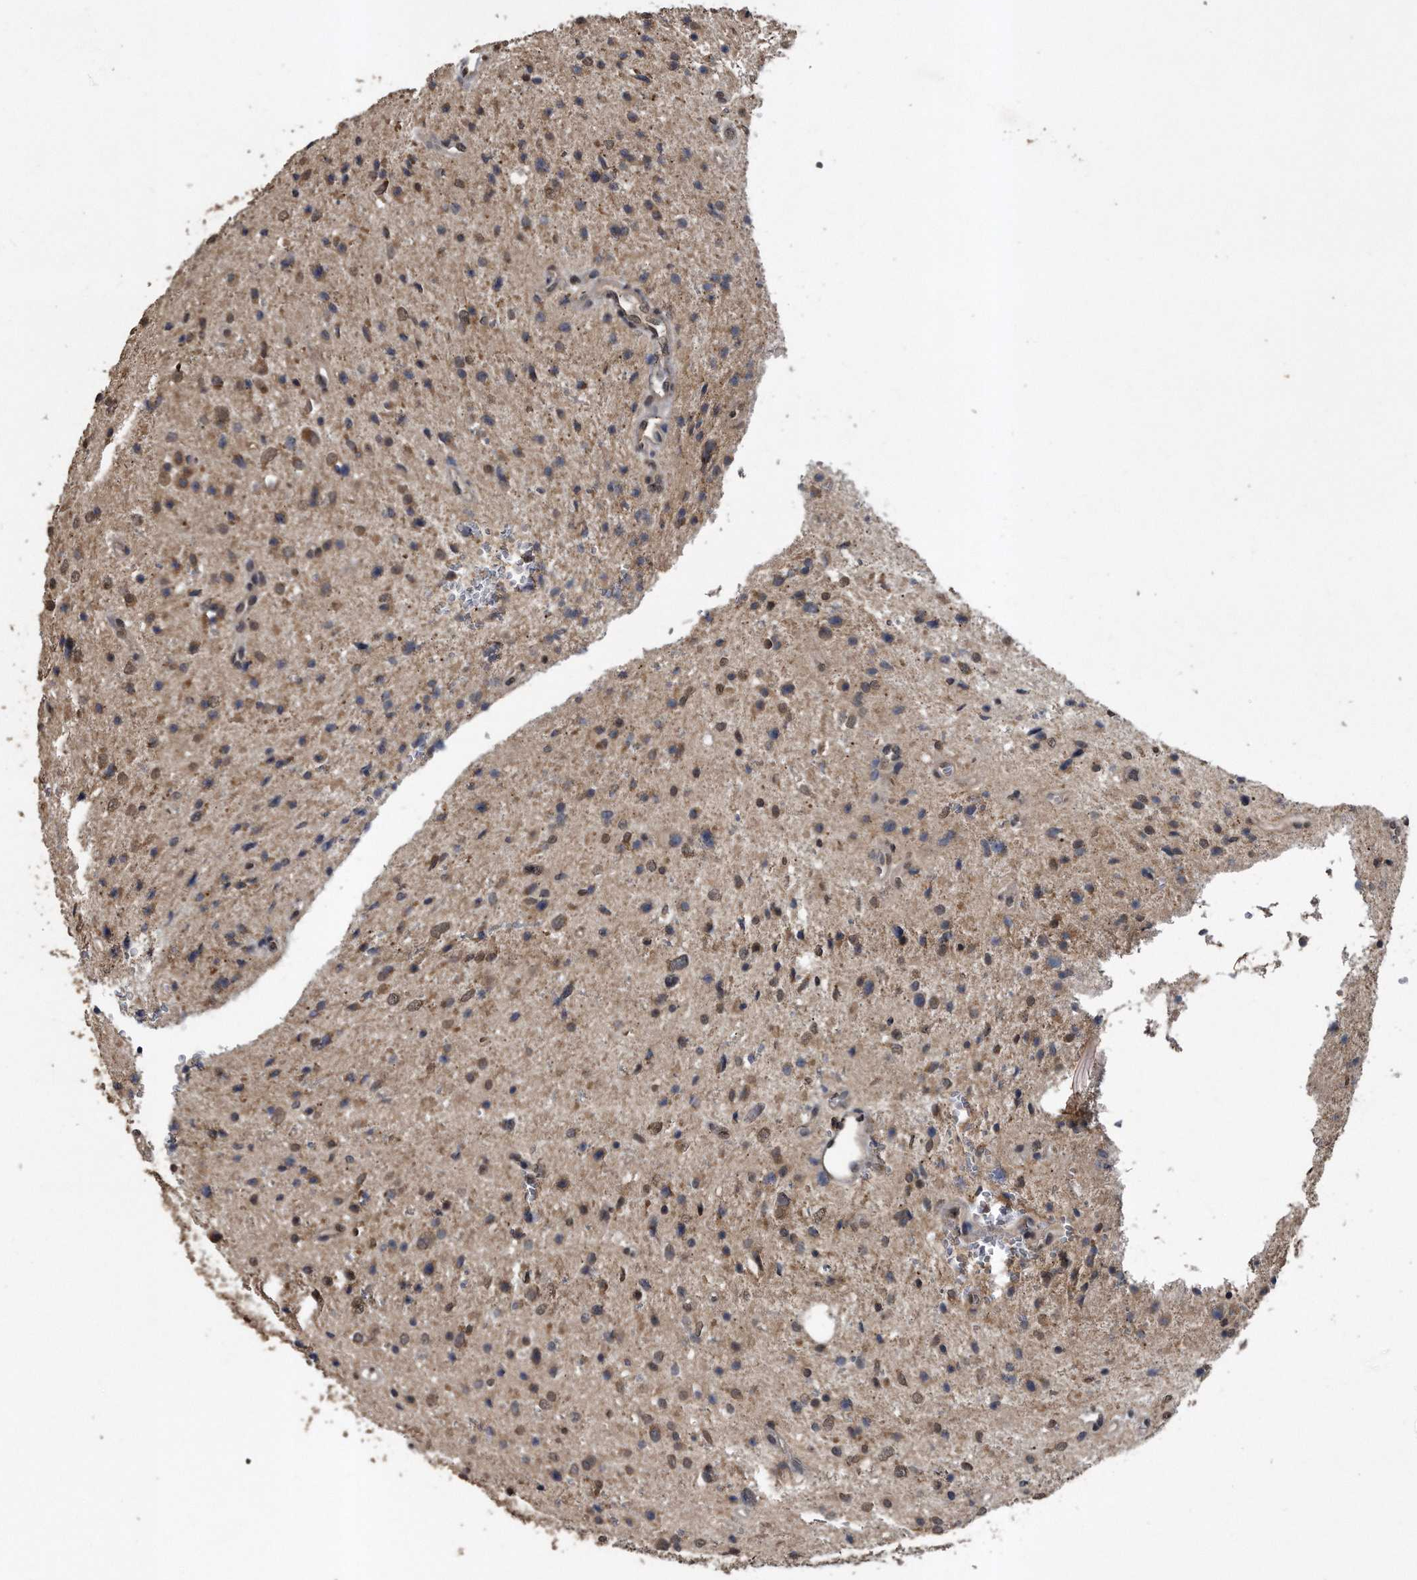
{"staining": {"intensity": "weak", "quantity": ">75%", "location": "cytoplasmic/membranous"}, "tissue": "glioma", "cell_type": "Tumor cells", "image_type": "cancer", "snomed": [{"axis": "morphology", "description": "Glioma, malignant, Low grade"}, {"axis": "topography", "description": "Brain"}], "caption": "Immunohistochemical staining of human glioma reveals weak cytoplasmic/membranous protein staining in approximately >75% of tumor cells.", "gene": "CRYZL1", "patient": {"sex": "female", "age": 37}}